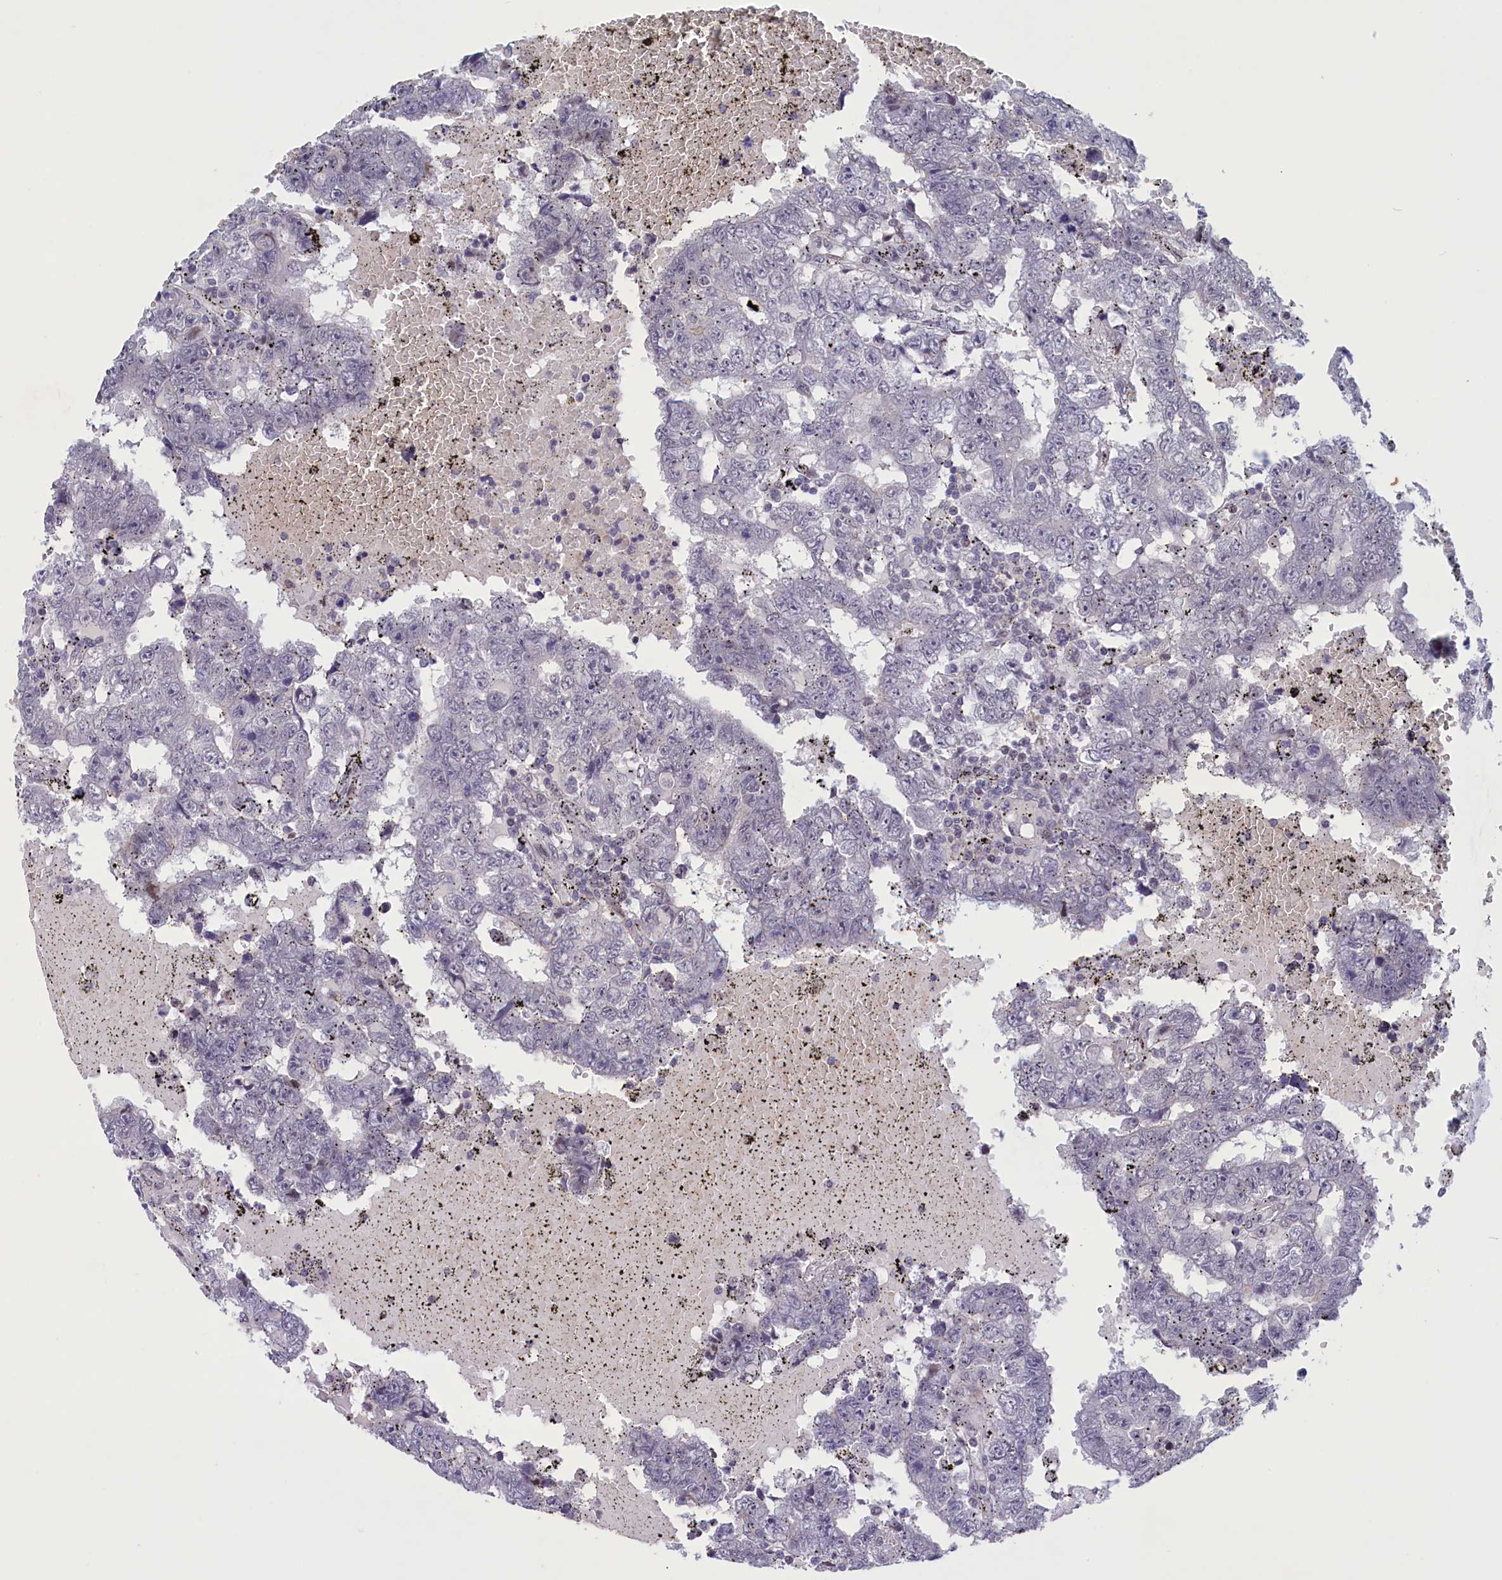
{"staining": {"intensity": "negative", "quantity": "none", "location": "none"}, "tissue": "testis cancer", "cell_type": "Tumor cells", "image_type": "cancer", "snomed": [{"axis": "morphology", "description": "Carcinoma, Embryonal, NOS"}, {"axis": "topography", "description": "Testis"}], "caption": "High power microscopy histopathology image of an immunohistochemistry (IHC) micrograph of testis cancer (embryonal carcinoma), revealing no significant positivity in tumor cells.", "gene": "CORO2A", "patient": {"sex": "male", "age": 25}}